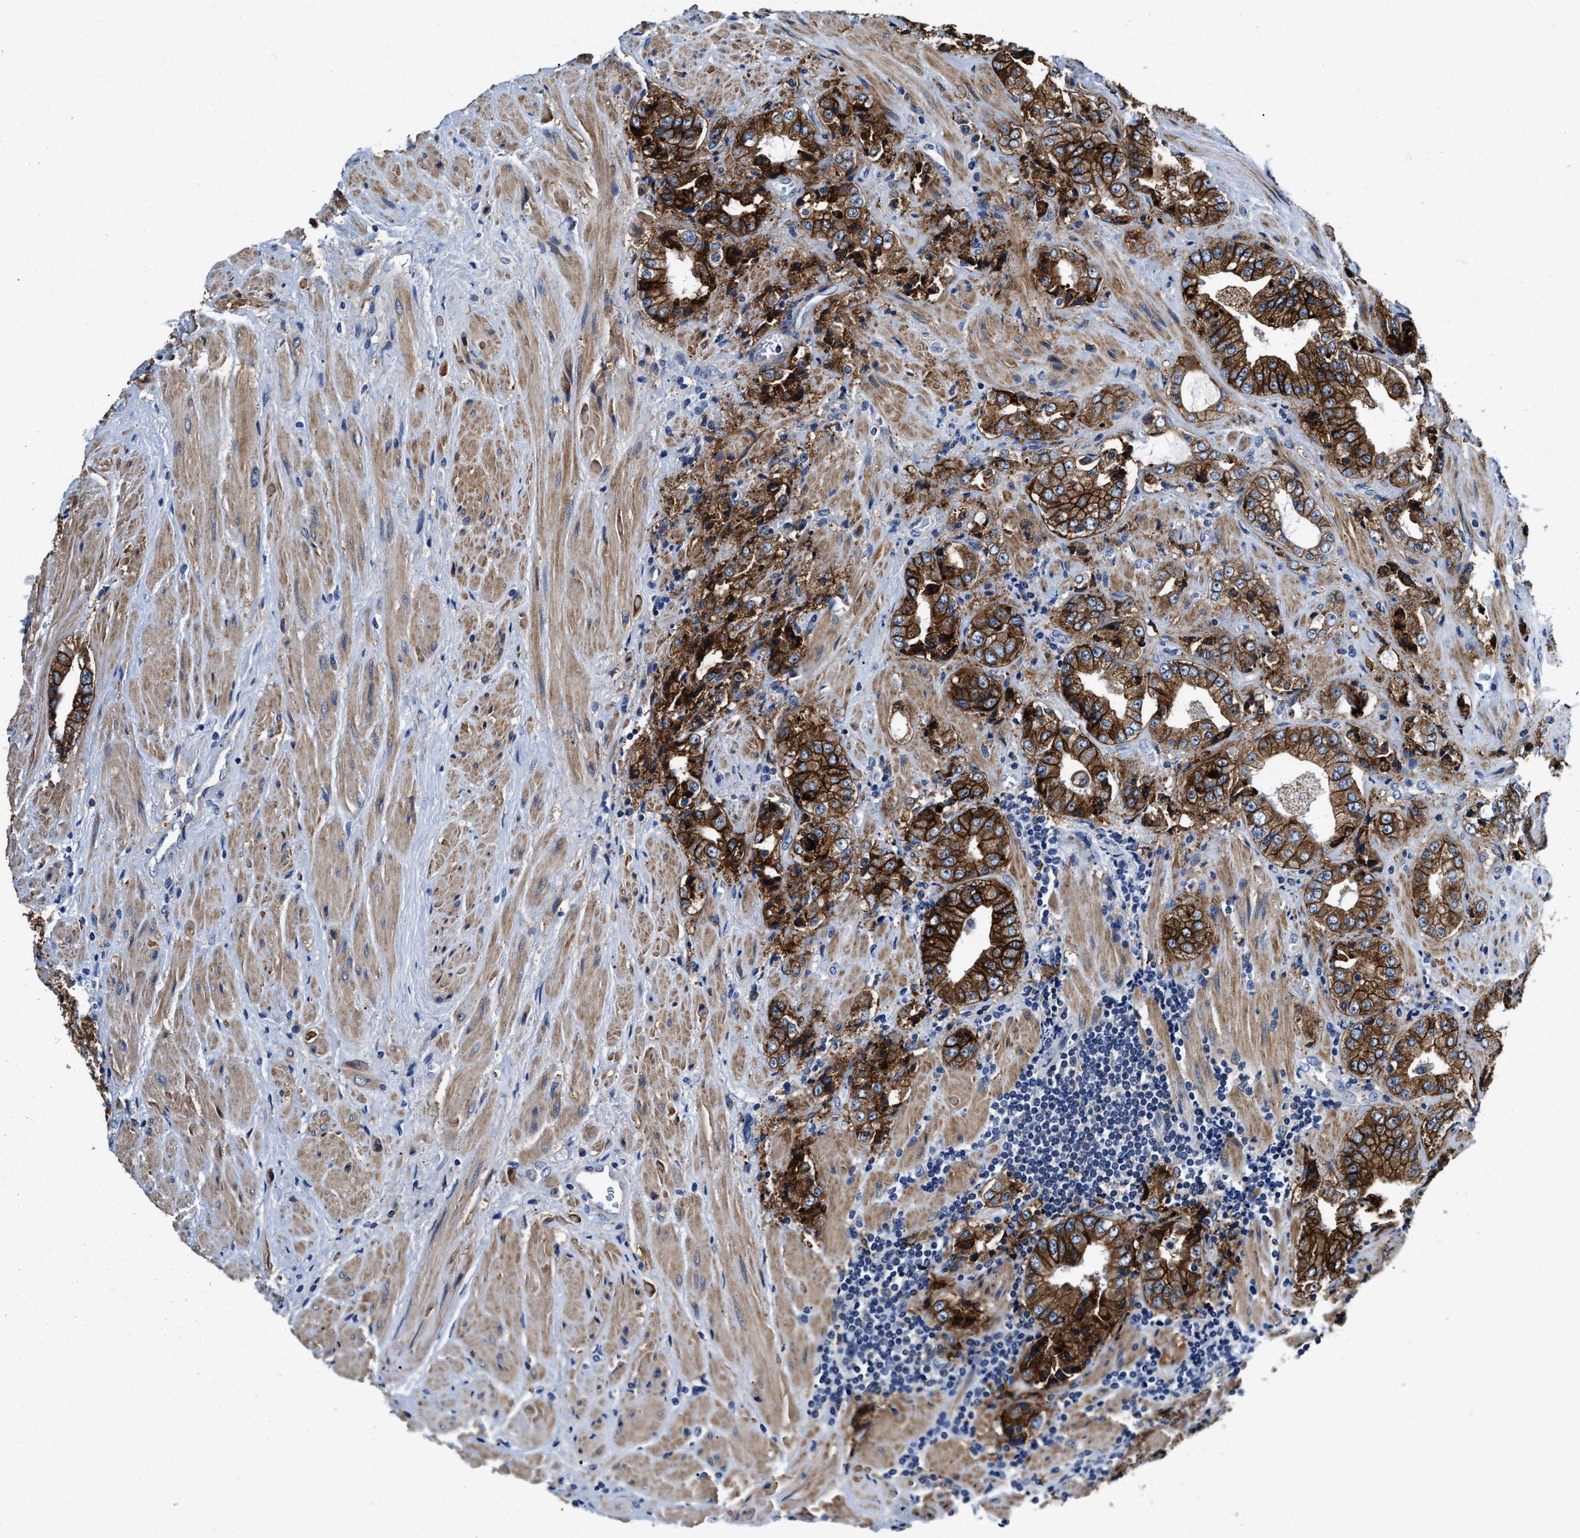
{"staining": {"intensity": "strong", "quantity": ">75%", "location": "cytoplasmic/membranous"}, "tissue": "prostate cancer", "cell_type": "Tumor cells", "image_type": "cancer", "snomed": [{"axis": "morphology", "description": "Adenocarcinoma, High grade"}, {"axis": "topography", "description": "Prostate"}], "caption": "The image shows a brown stain indicating the presence of a protein in the cytoplasmic/membranous of tumor cells in prostate cancer.", "gene": "SLC12A2", "patient": {"sex": "male", "age": 61}}